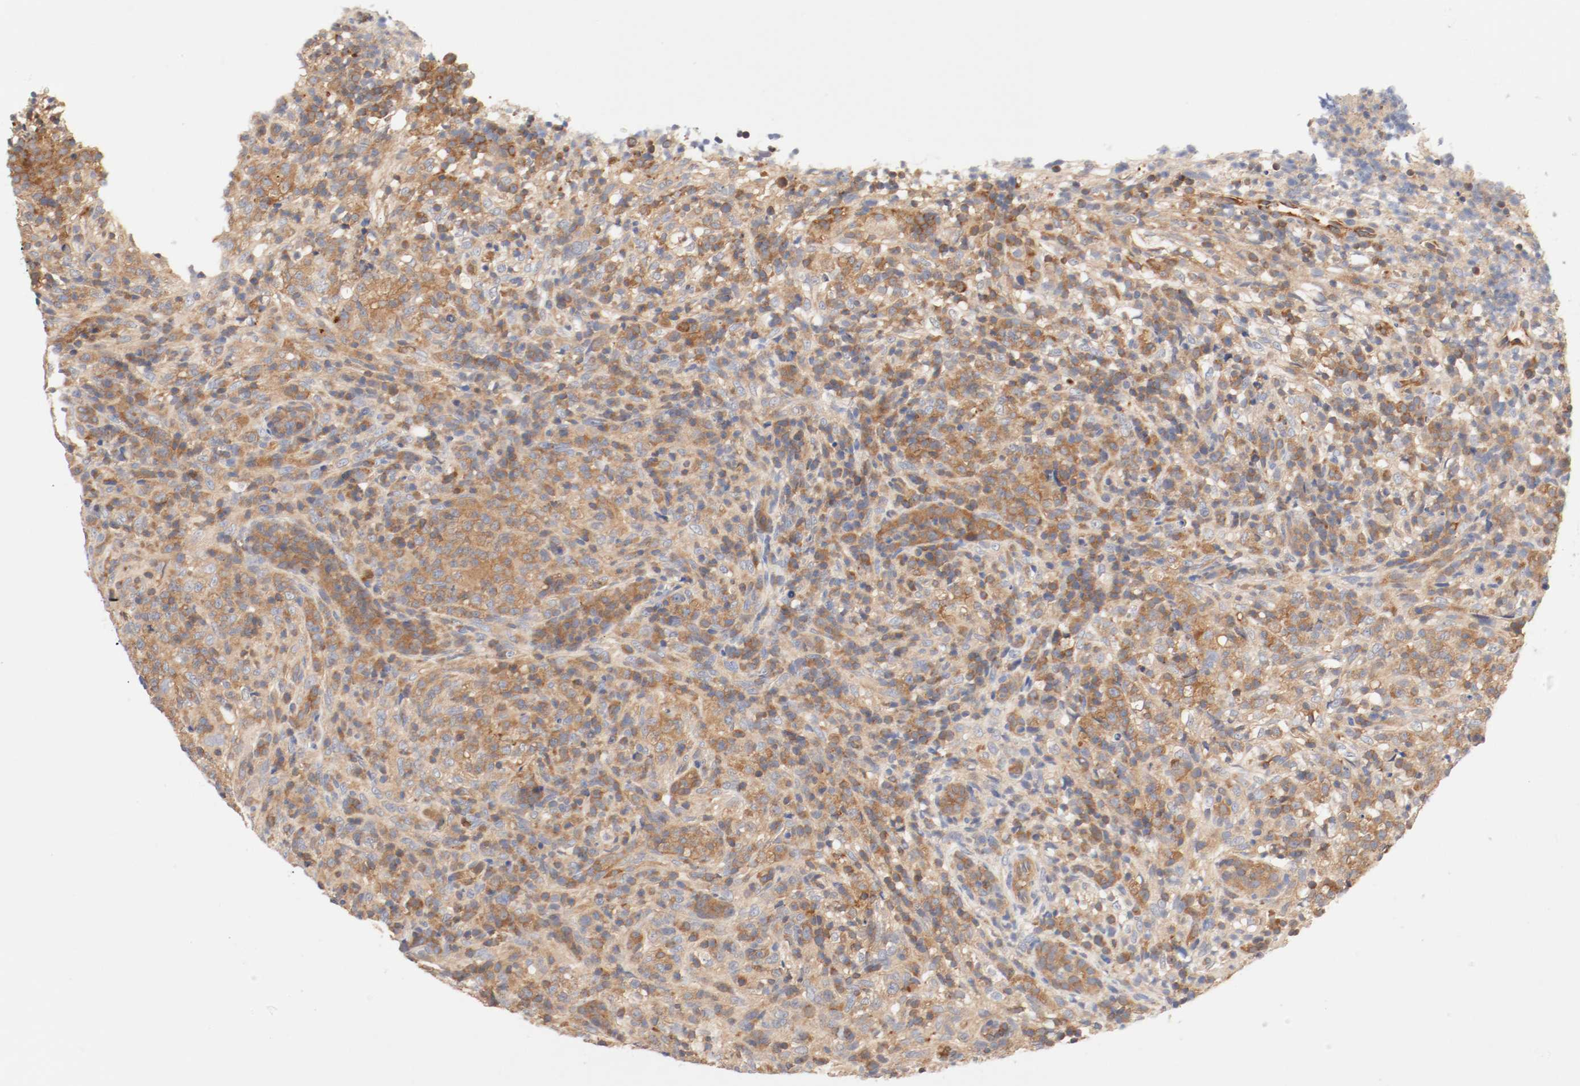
{"staining": {"intensity": "moderate", "quantity": ">75%", "location": "cytoplasmic/membranous"}, "tissue": "lymphoma", "cell_type": "Tumor cells", "image_type": "cancer", "snomed": [{"axis": "morphology", "description": "Malignant lymphoma, non-Hodgkin's type, High grade"}, {"axis": "topography", "description": "Lymph node"}], "caption": "Protein staining of high-grade malignant lymphoma, non-Hodgkin's type tissue shows moderate cytoplasmic/membranous positivity in about >75% of tumor cells.", "gene": "GIT1", "patient": {"sex": "female", "age": 76}}